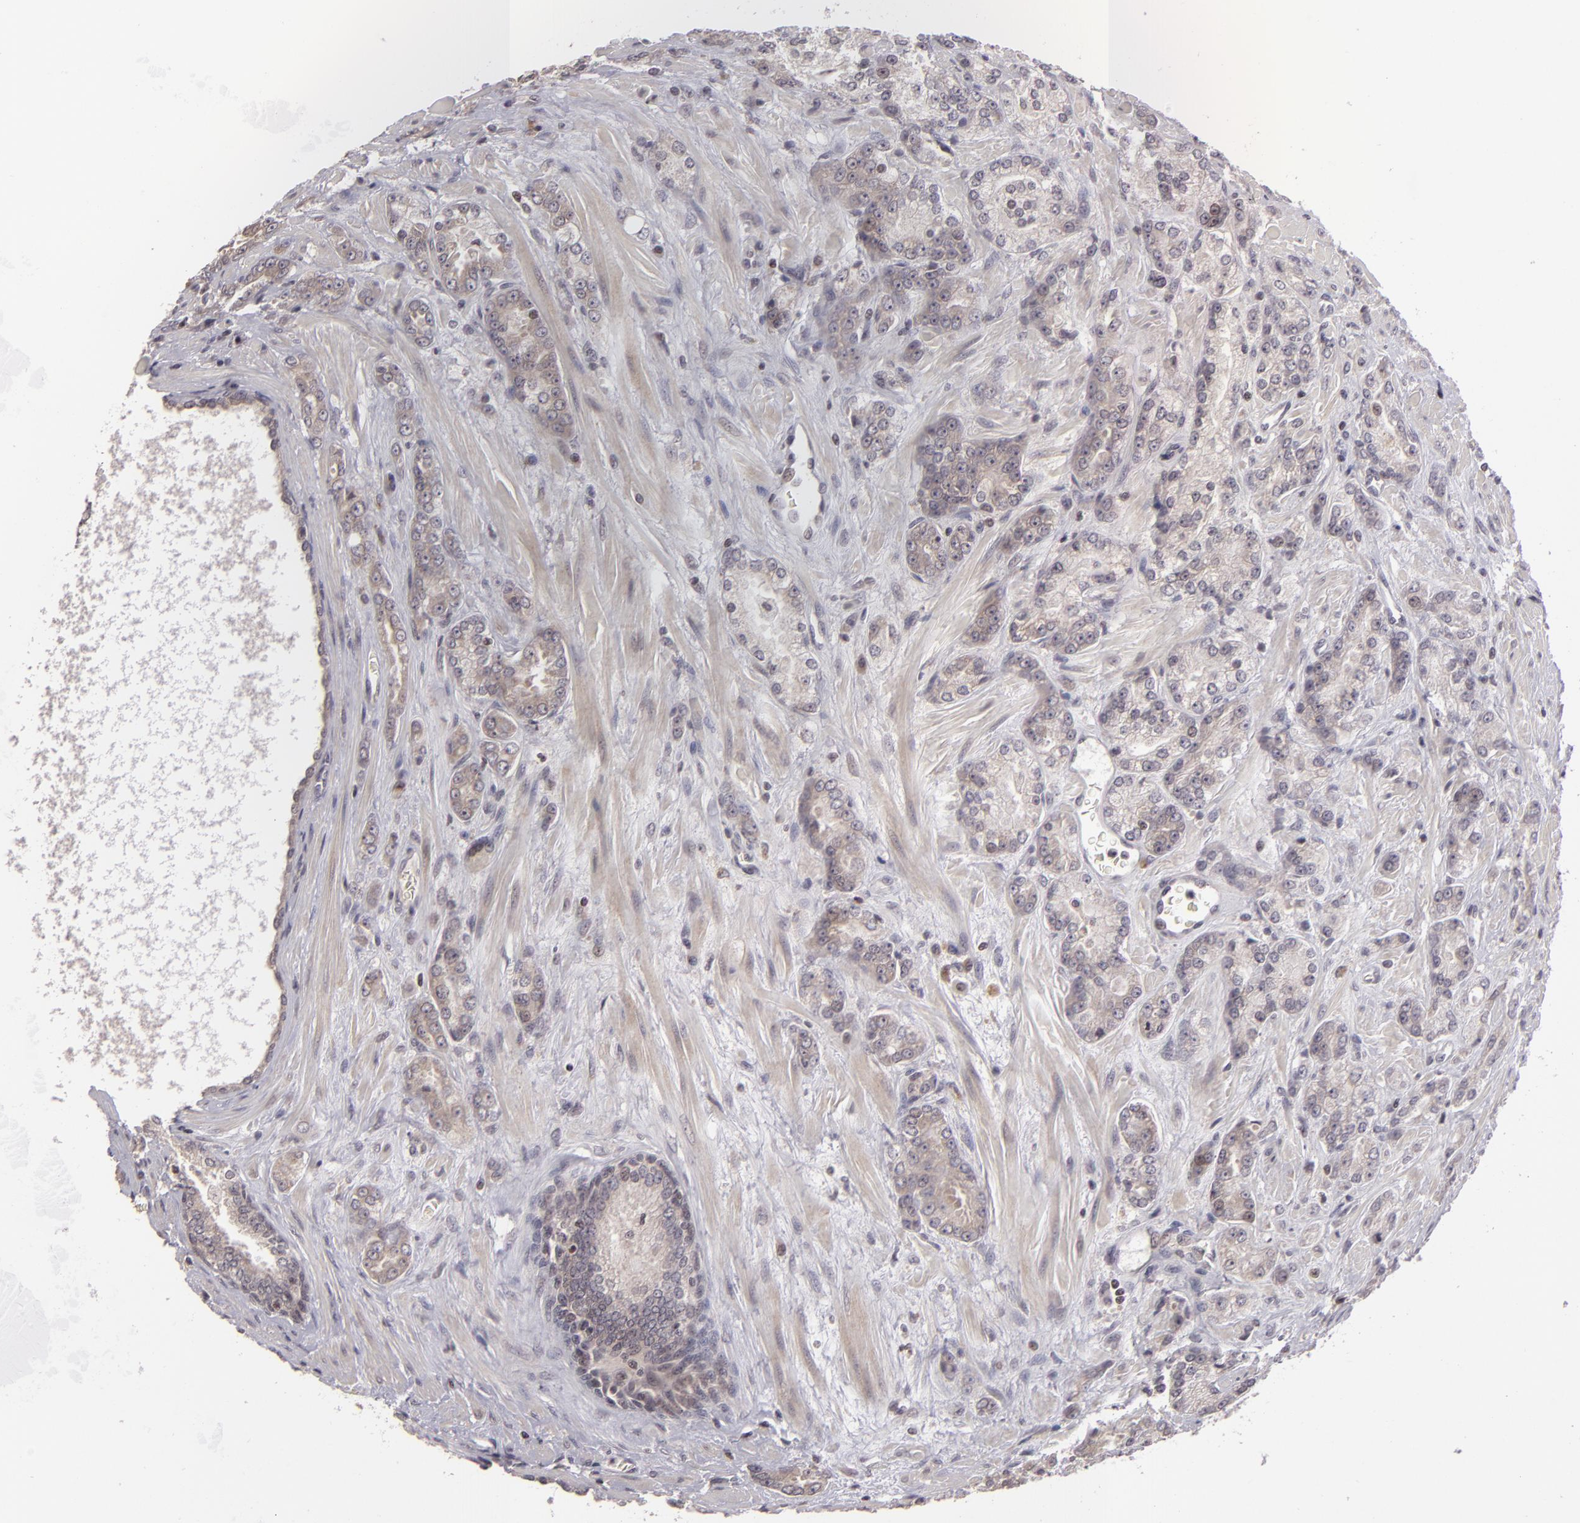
{"staining": {"intensity": "negative", "quantity": "none", "location": "none"}, "tissue": "prostate cancer", "cell_type": "Tumor cells", "image_type": "cancer", "snomed": [{"axis": "morphology", "description": "Adenocarcinoma, High grade"}, {"axis": "topography", "description": "Prostate"}], "caption": "The IHC image has no significant positivity in tumor cells of prostate cancer (adenocarcinoma (high-grade)) tissue. (Stains: DAB IHC with hematoxylin counter stain, Microscopy: brightfield microscopy at high magnification).", "gene": "AKAP6", "patient": {"sex": "male", "age": 71}}